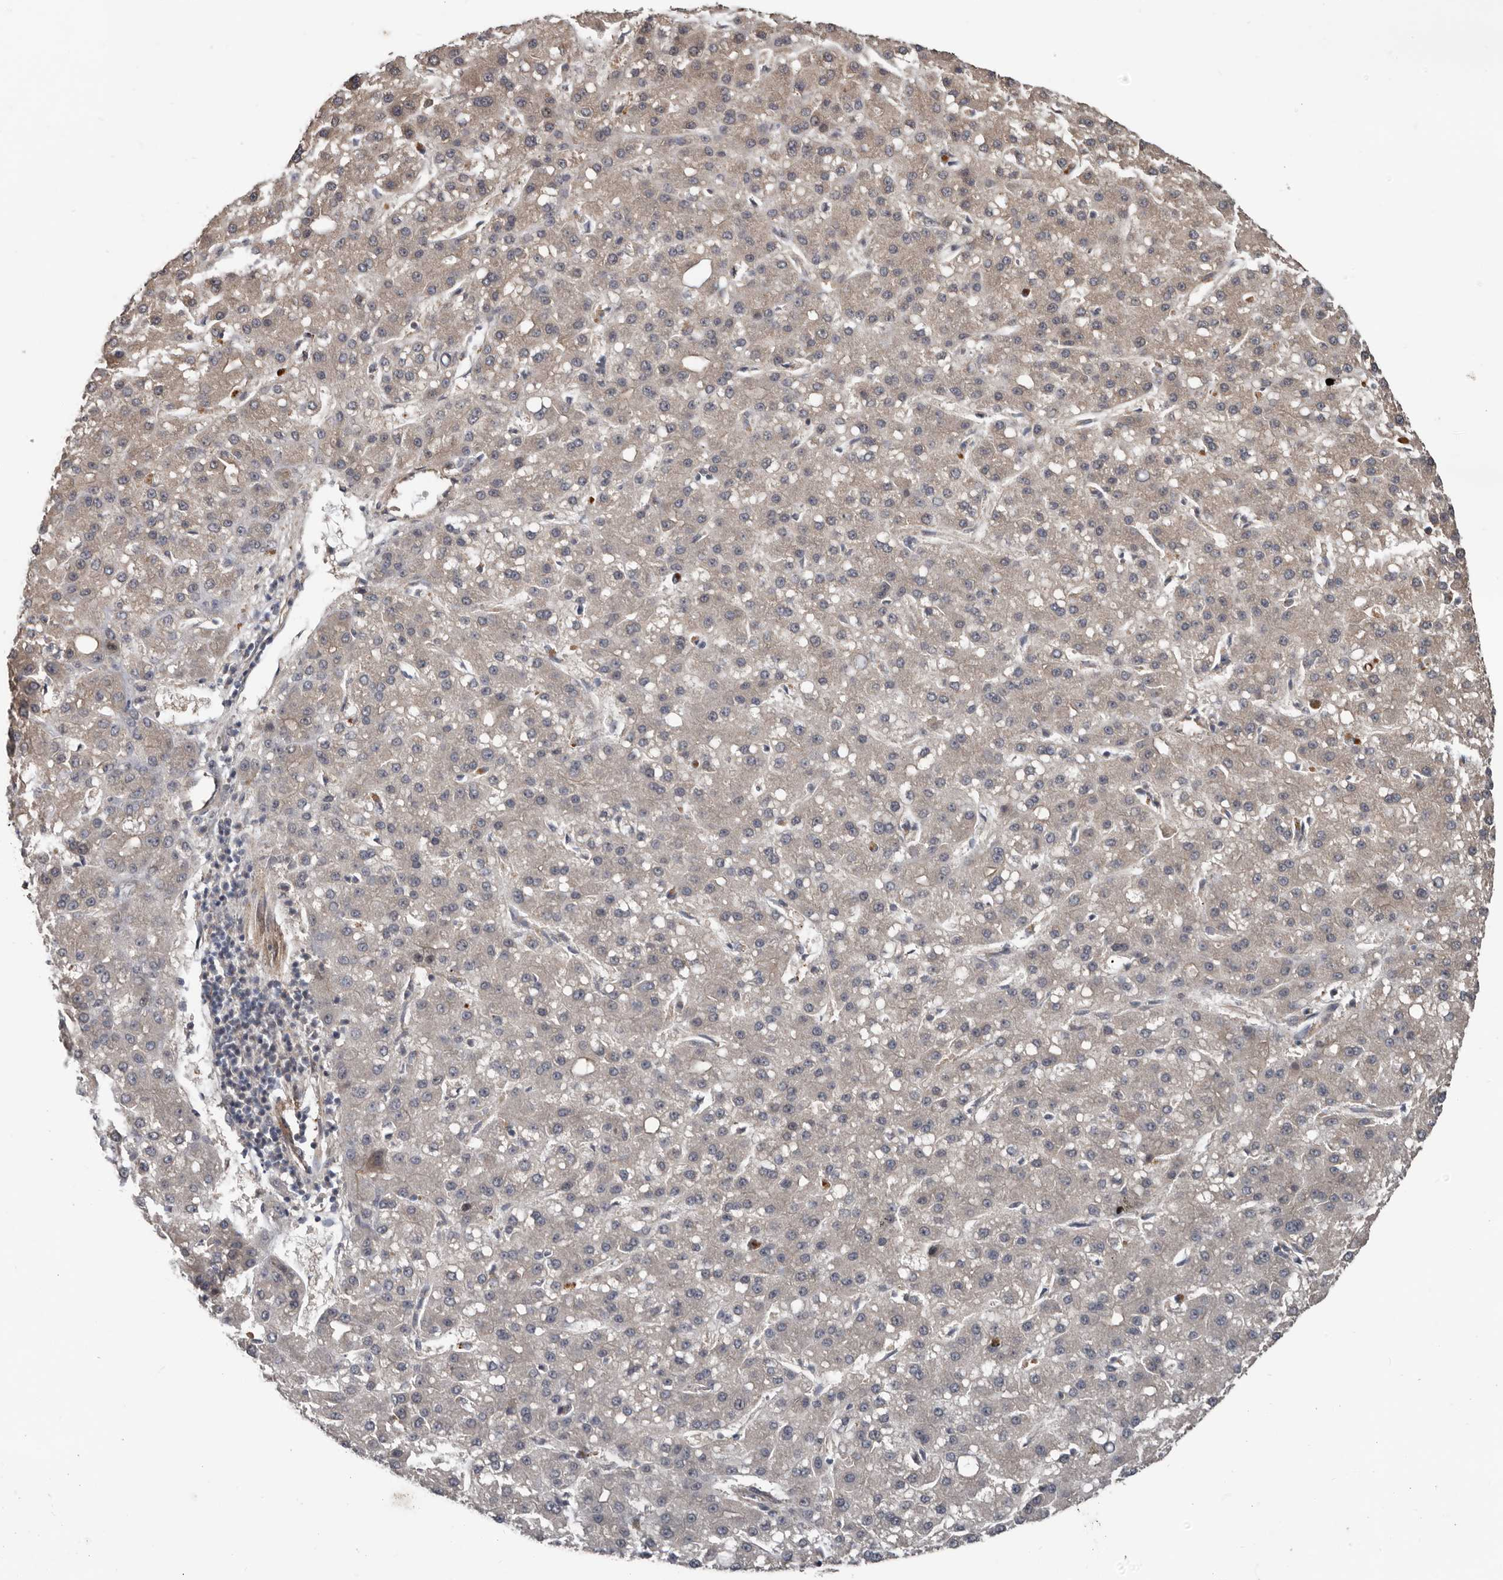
{"staining": {"intensity": "weak", "quantity": "<25%", "location": "cytoplasmic/membranous"}, "tissue": "liver cancer", "cell_type": "Tumor cells", "image_type": "cancer", "snomed": [{"axis": "morphology", "description": "Carcinoma, Hepatocellular, NOS"}, {"axis": "topography", "description": "Liver"}], "caption": "DAB immunohistochemical staining of hepatocellular carcinoma (liver) demonstrates no significant staining in tumor cells.", "gene": "DNAJB4", "patient": {"sex": "male", "age": 67}}